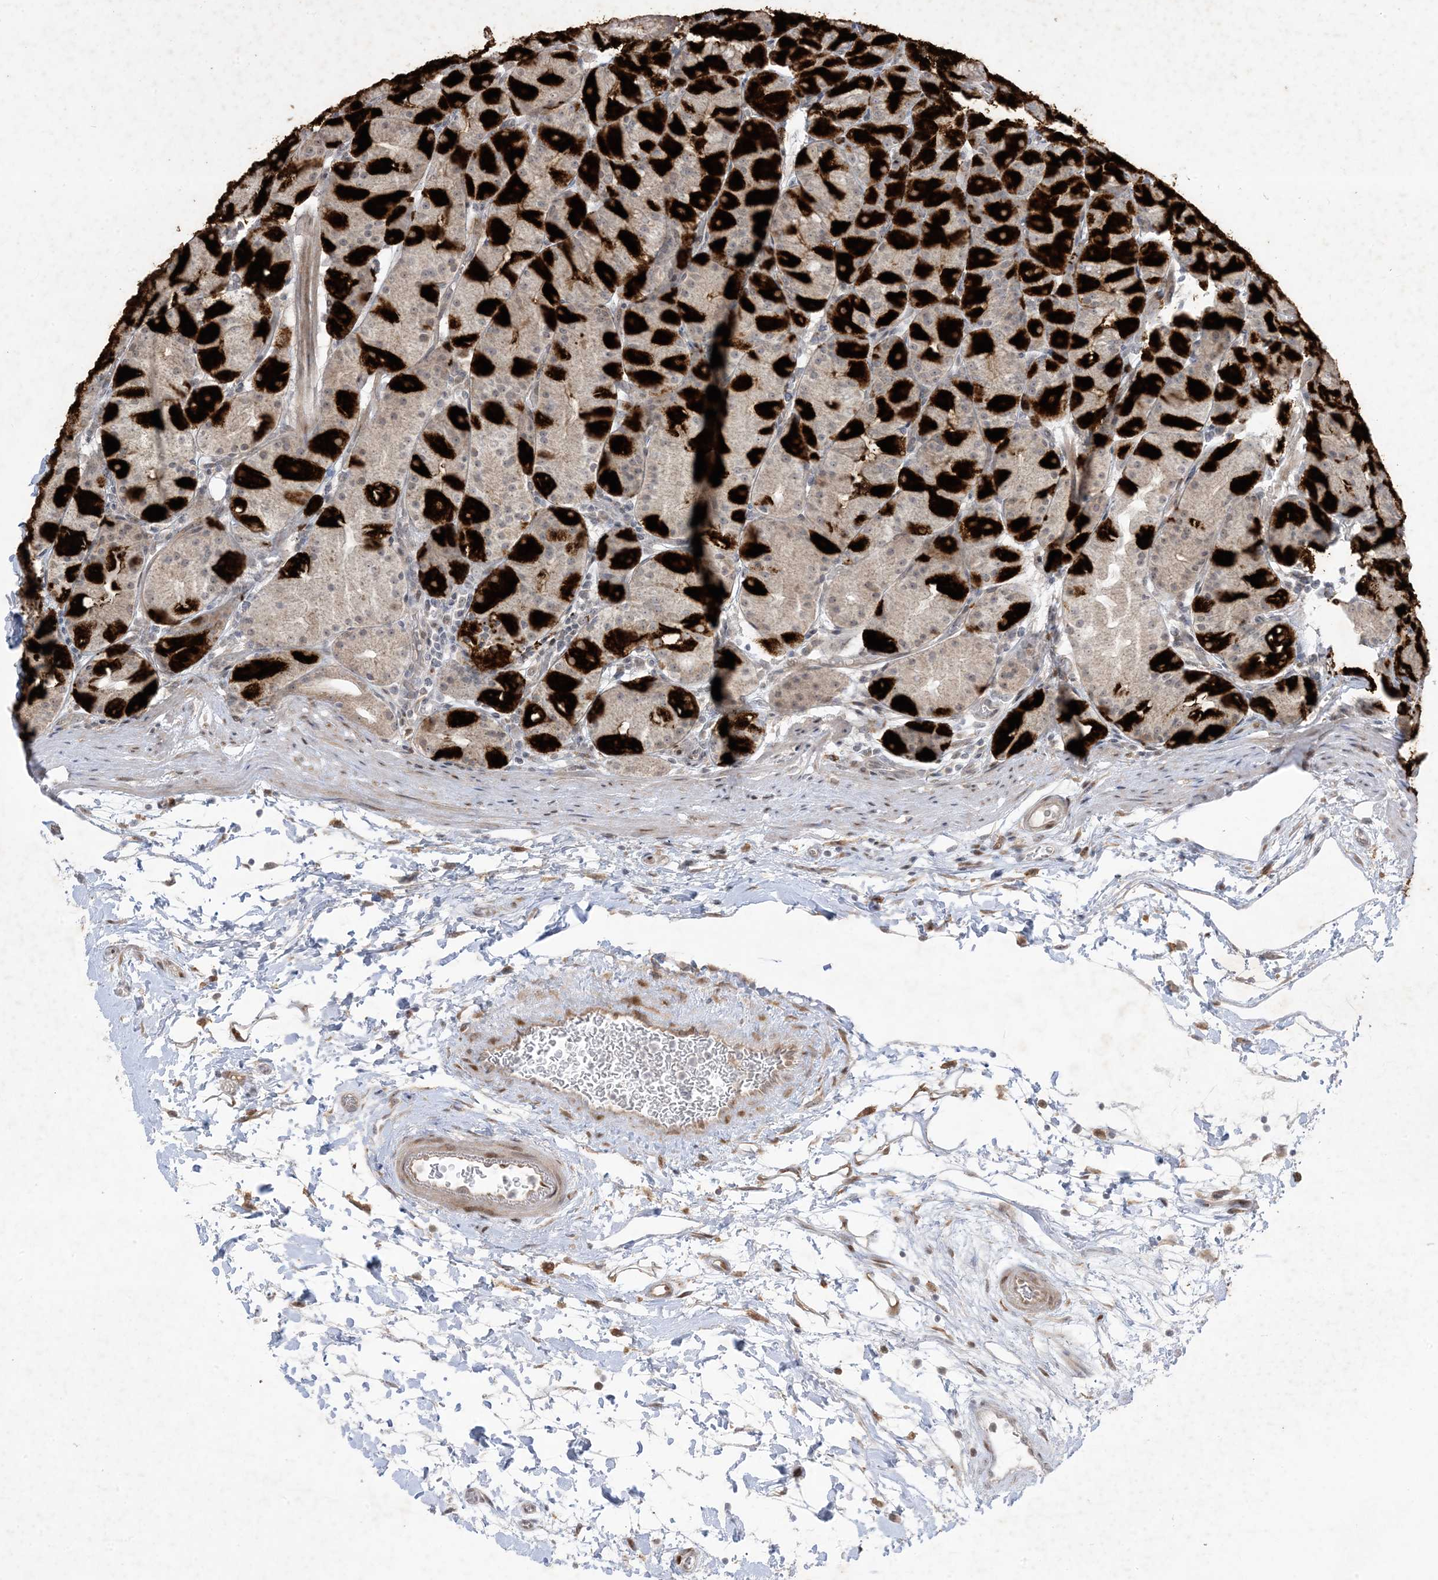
{"staining": {"intensity": "strong", "quantity": "25%-75%", "location": "cytoplasmic/membranous"}, "tissue": "stomach", "cell_type": "Glandular cells", "image_type": "normal", "snomed": [{"axis": "morphology", "description": "Normal tissue, NOS"}, {"axis": "topography", "description": "Stomach, upper"}], "caption": "A high-resolution photomicrograph shows immunohistochemistry staining of benign stomach, which reveals strong cytoplasmic/membranous expression in approximately 25%-75% of glandular cells. Ihc stains the protein in brown and the nuclei are stained blue.", "gene": "SOGA3", "patient": {"sex": "male", "age": 48}}